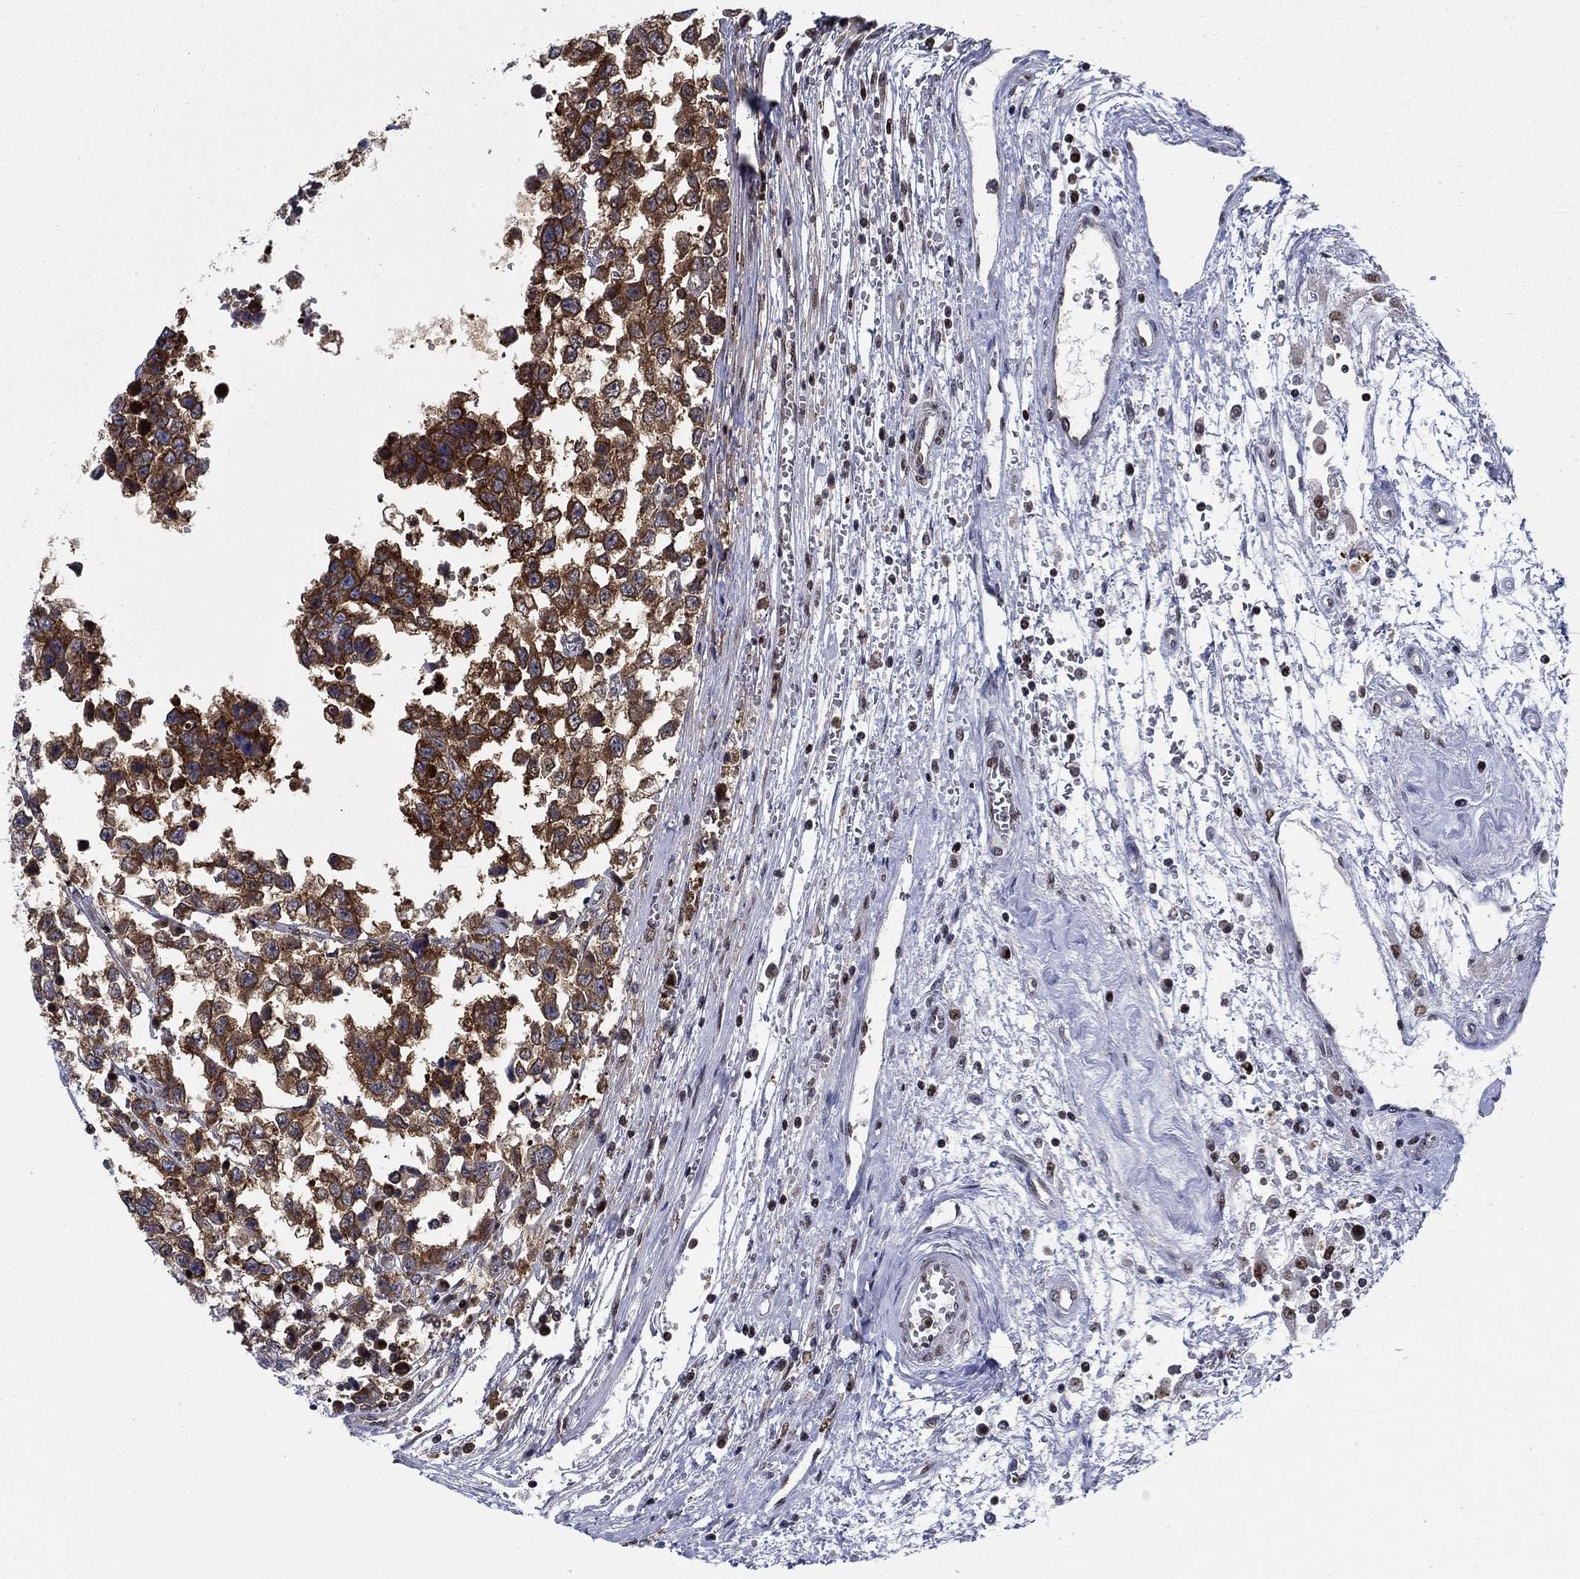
{"staining": {"intensity": "moderate", "quantity": "25%-75%", "location": "cytoplasmic/membranous"}, "tissue": "testis cancer", "cell_type": "Tumor cells", "image_type": "cancer", "snomed": [{"axis": "morphology", "description": "Normal tissue, NOS"}, {"axis": "morphology", "description": "Seminoma, NOS"}, {"axis": "topography", "description": "Testis"}, {"axis": "topography", "description": "Epididymis"}], "caption": "Protein staining shows moderate cytoplasmic/membranous expression in approximately 25%-75% of tumor cells in testis seminoma.", "gene": "ZNF594", "patient": {"sex": "male", "age": 34}}